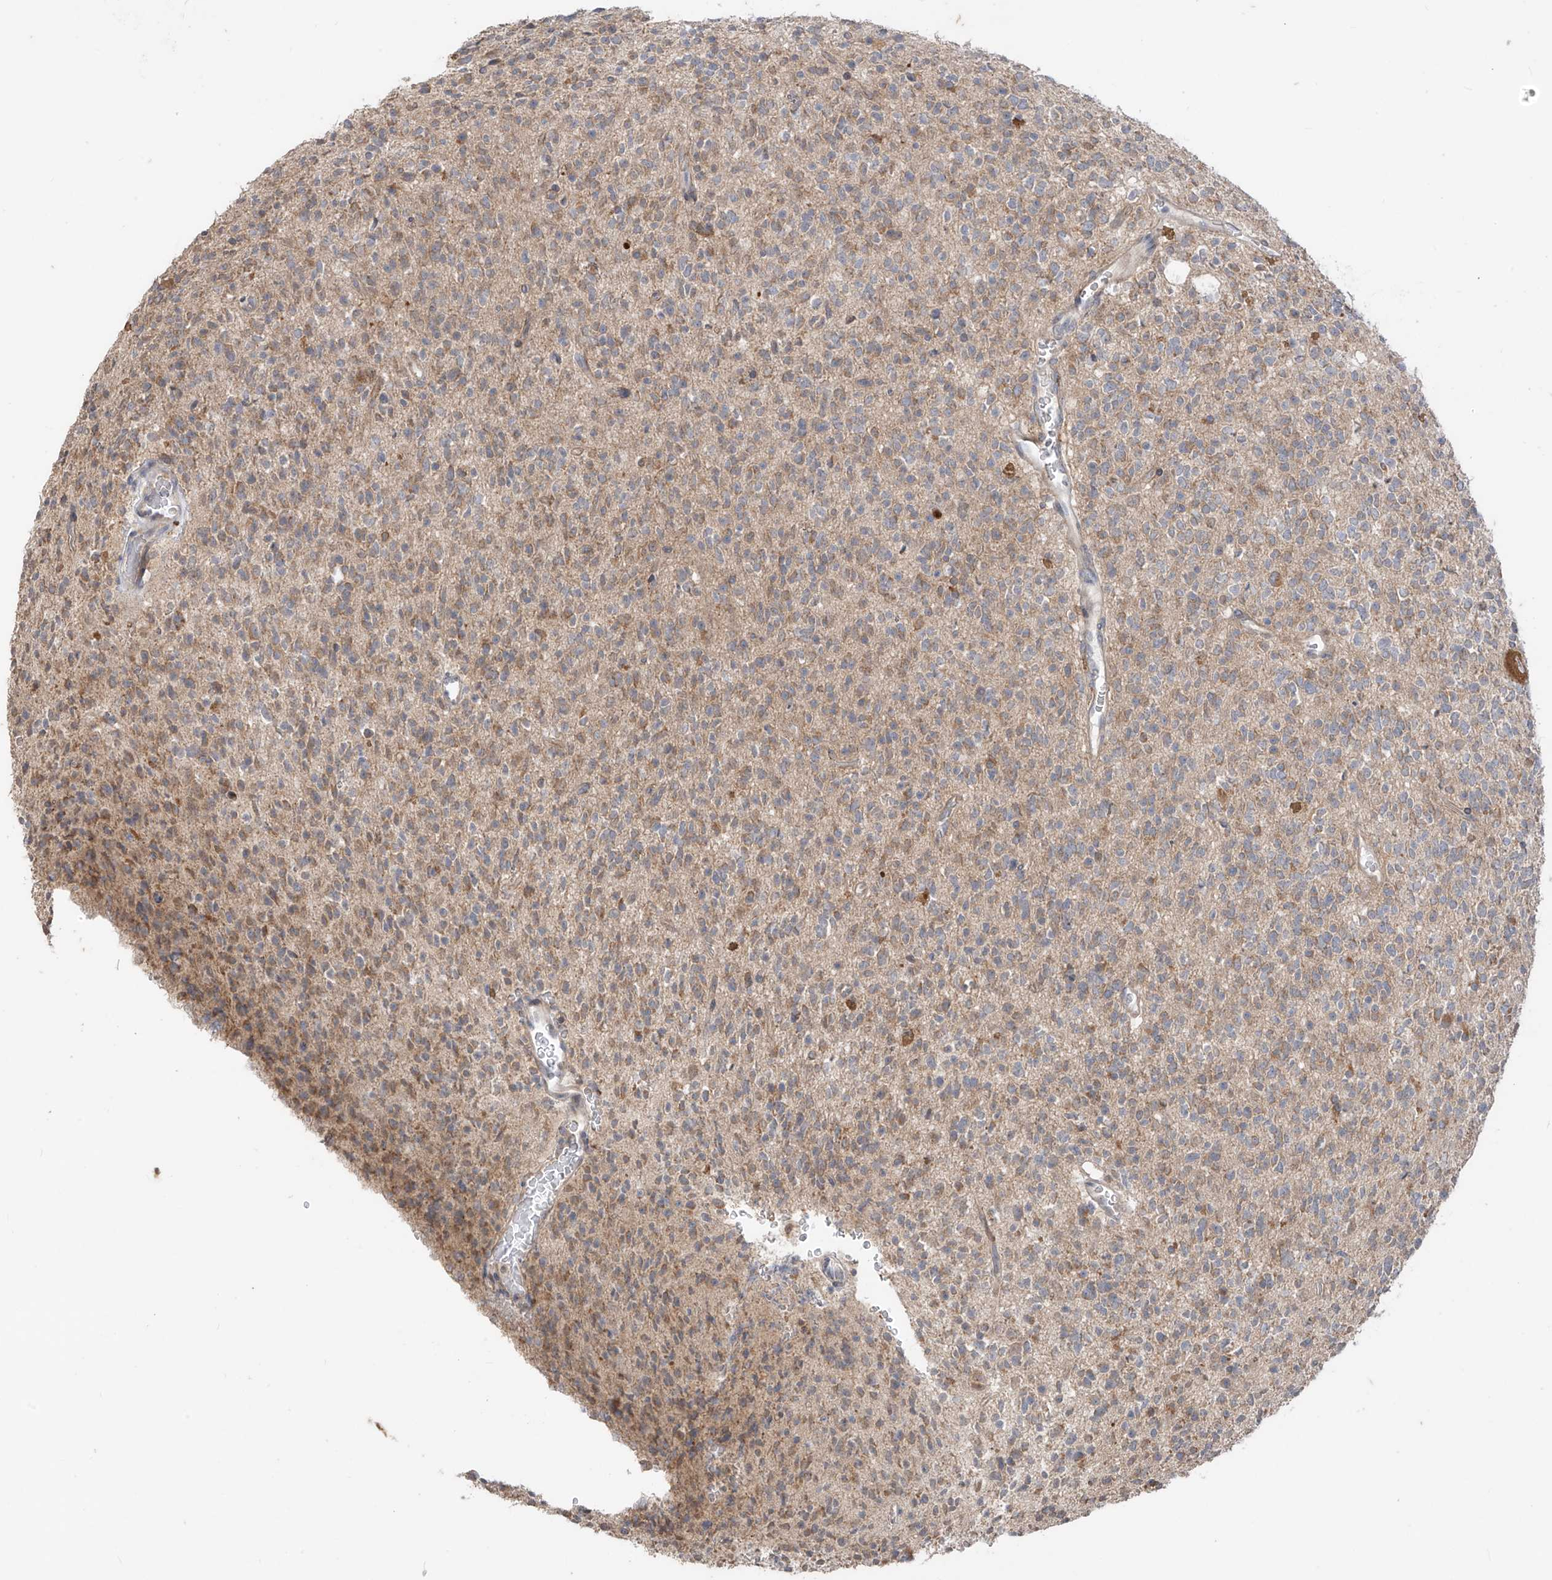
{"staining": {"intensity": "moderate", "quantity": "<25%", "location": "cytoplasmic/membranous"}, "tissue": "glioma", "cell_type": "Tumor cells", "image_type": "cancer", "snomed": [{"axis": "morphology", "description": "Glioma, malignant, High grade"}, {"axis": "topography", "description": "Brain"}], "caption": "A low amount of moderate cytoplasmic/membranous staining is present in approximately <25% of tumor cells in malignant glioma (high-grade) tissue.", "gene": "MTUS2", "patient": {"sex": "male", "age": 34}}